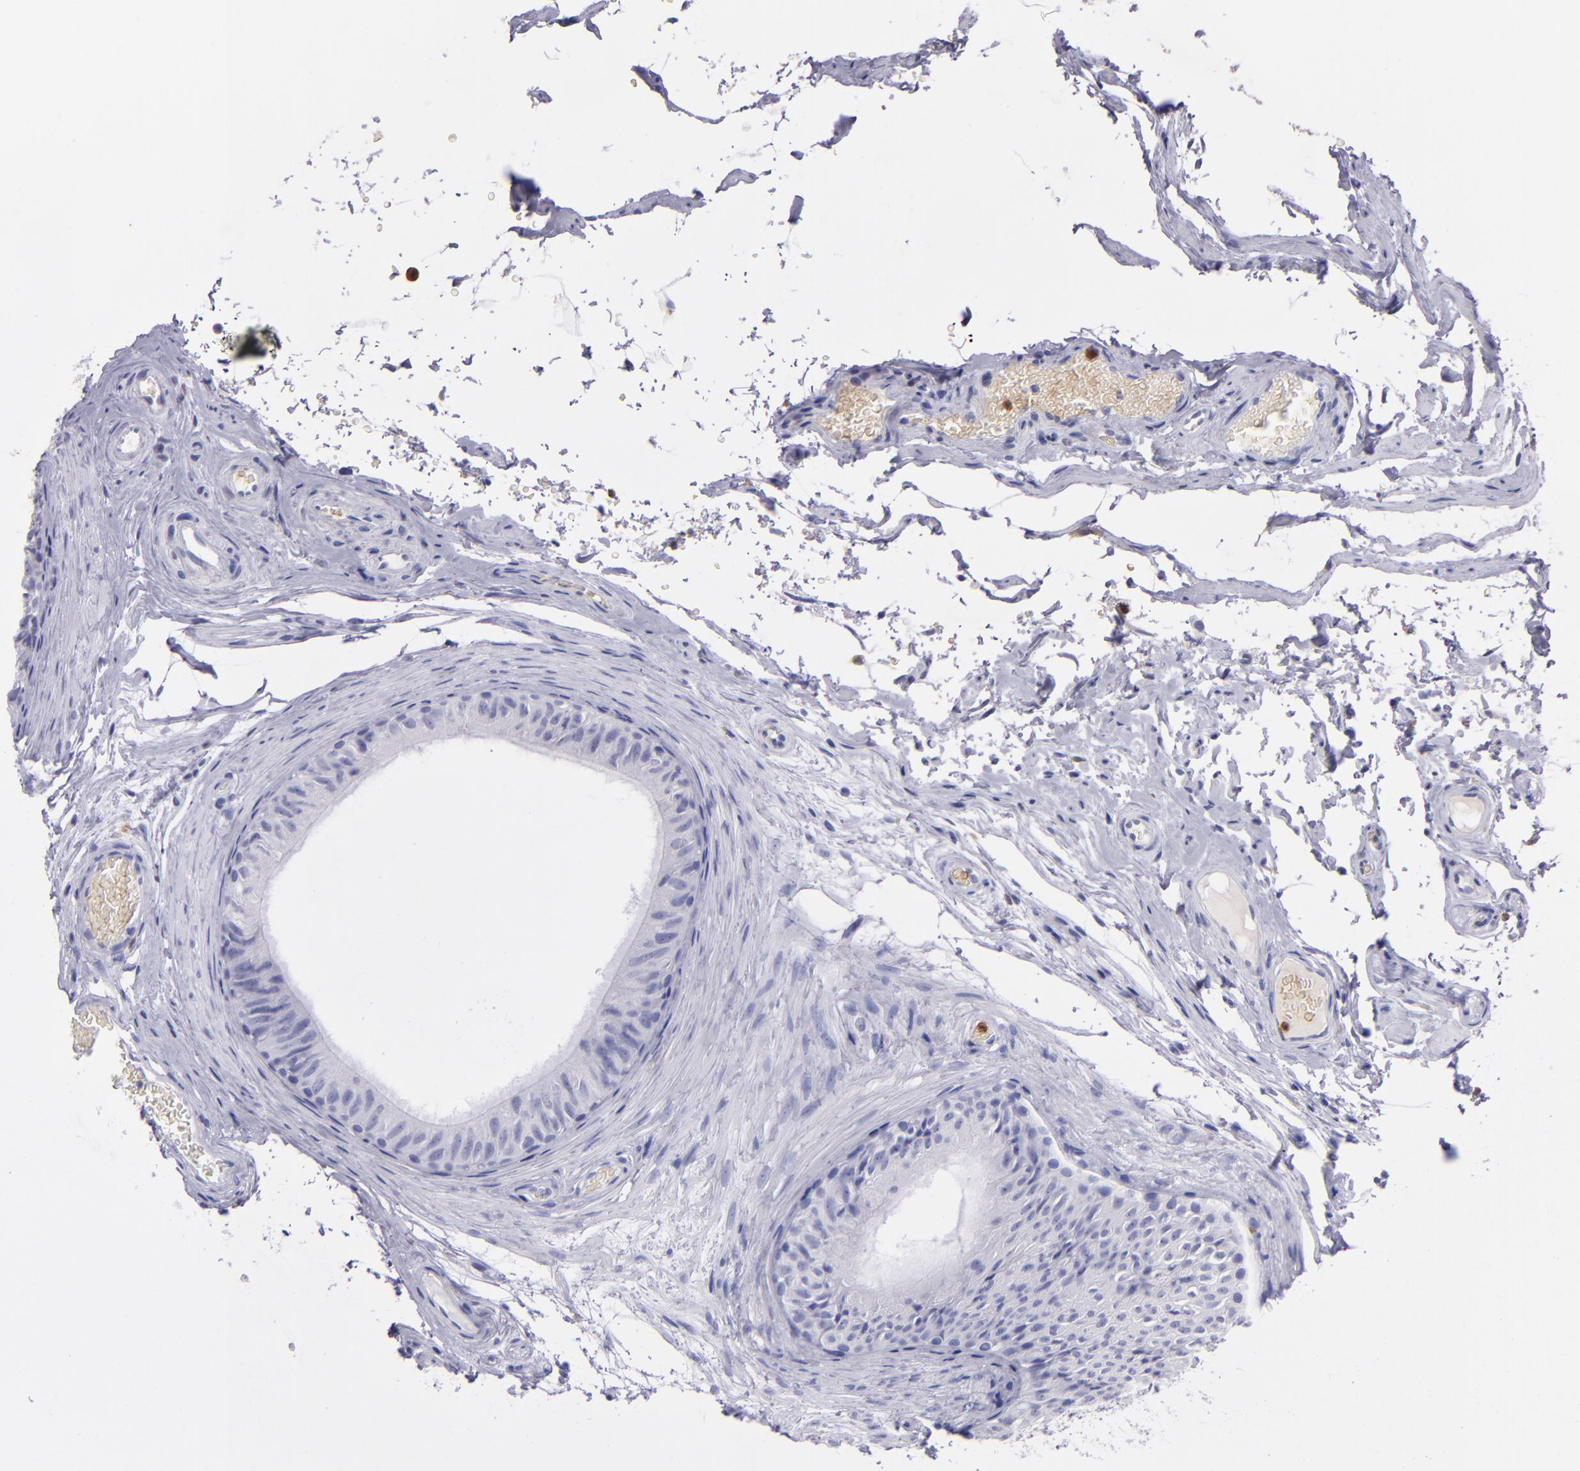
{"staining": {"intensity": "negative", "quantity": "none", "location": "none"}, "tissue": "epididymis", "cell_type": "Glandular cells", "image_type": "normal", "snomed": [{"axis": "morphology", "description": "Normal tissue, NOS"}, {"axis": "topography", "description": "Testis"}, {"axis": "topography", "description": "Epididymis"}], "caption": "There is no significant expression in glandular cells of epididymis. Brightfield microscopy of immunohistochemistry stained with DAB (3,3'-diaminobenzidine) (brown) and hematoxylin (blue), captured at high magnification.", "gene": "CR1", "patient": {"sex": "male", "age": 36}}